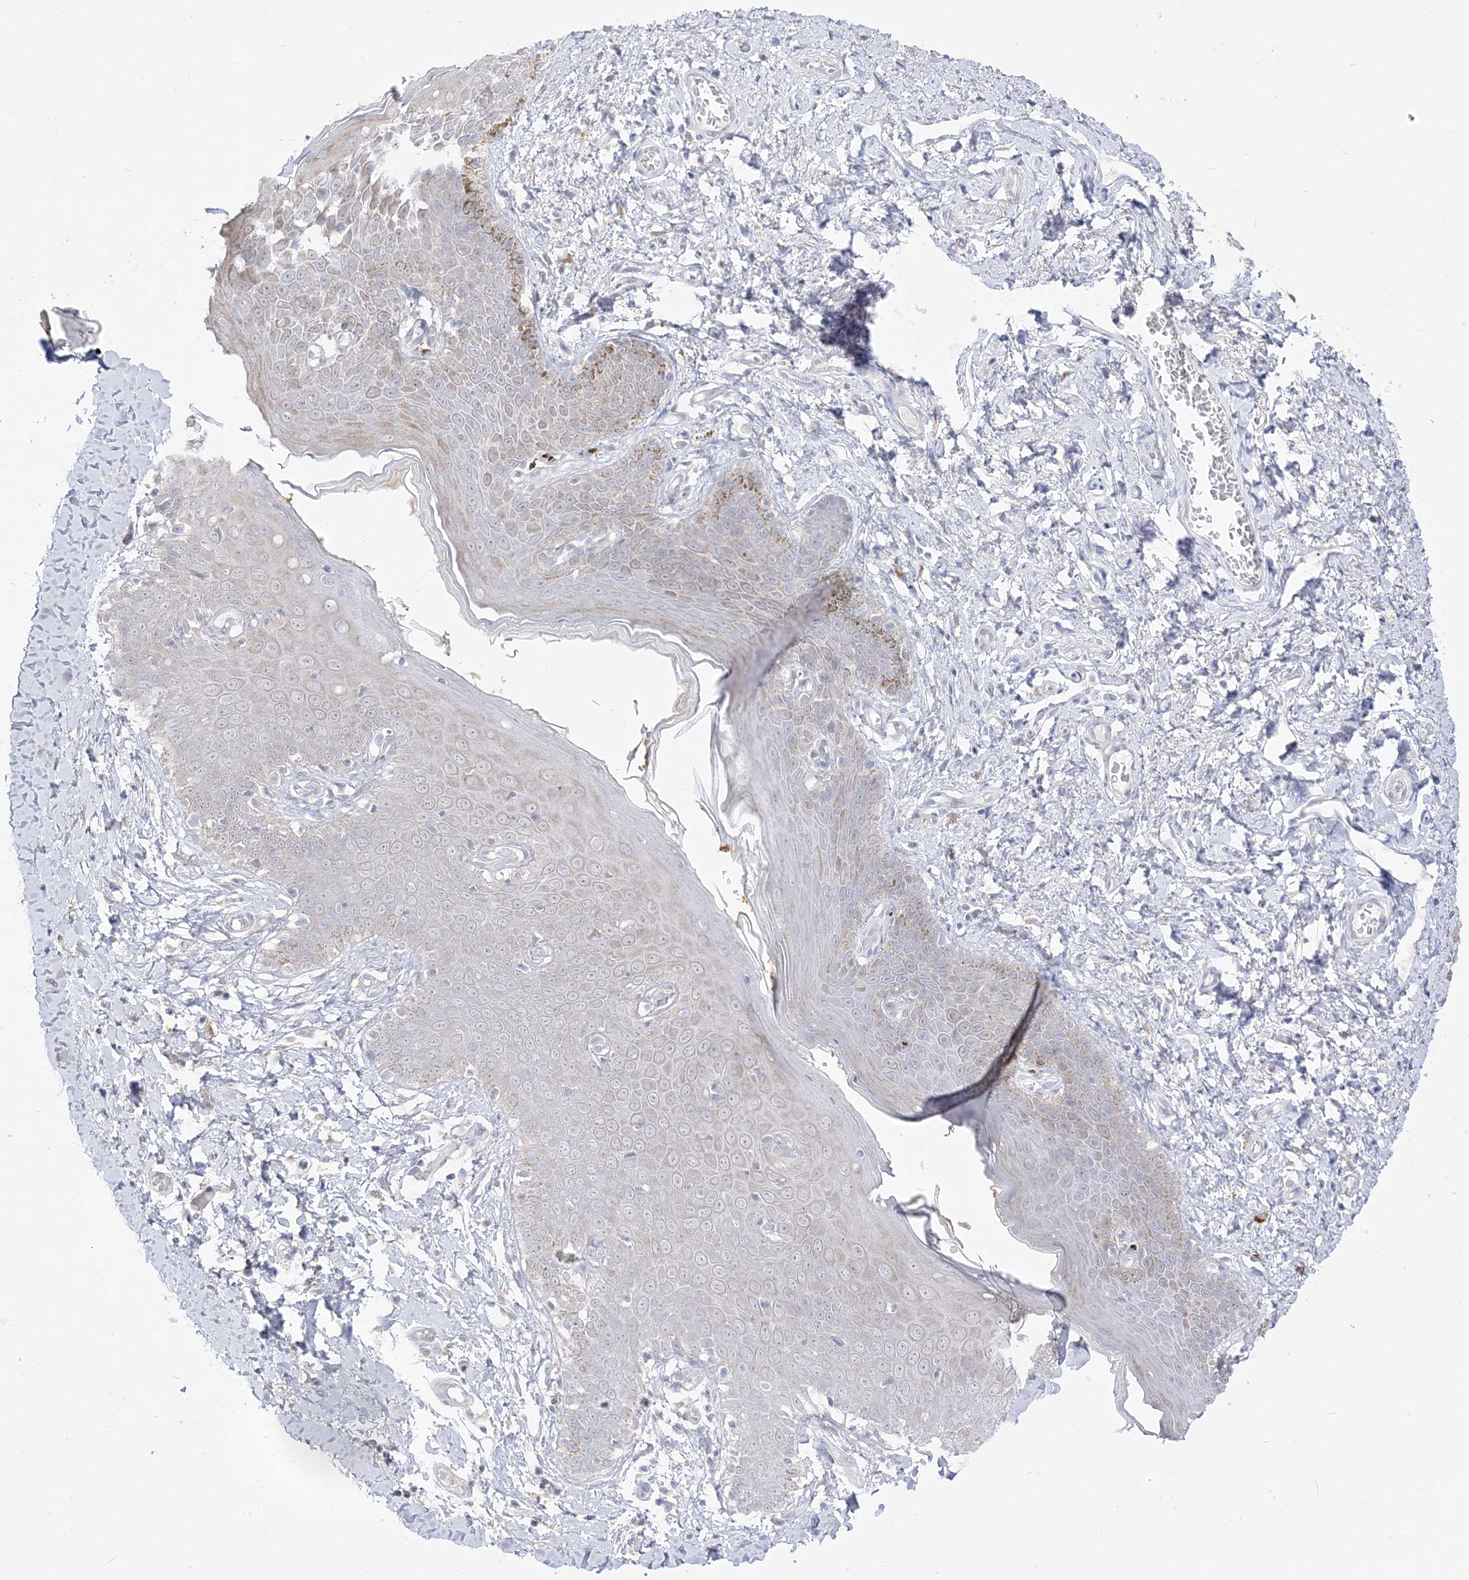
{"staining": {"intensity": "weak", "quantity": "<25%", "location": "cytoplasmic/membranous"}, "tissue": "skin", "cell_type": "Epidermal cells", "image_type": "normal", "snomed": [{"axis": "morphology", "description": "Normal tissue, NOS"}, {"axis": "topography", "description": "Vulva"}], "caption": "This is a photomicrograph of immunohistochemistry (IHC) staining of benign skin, which shows no staining in epidermal cells. (DAB (3,3'-diaminobenzidine) immunohistochemistry with hematoxylin counter stain).", "gene": "LOXL3", "patient": {"sex": "female", "age": 66}}